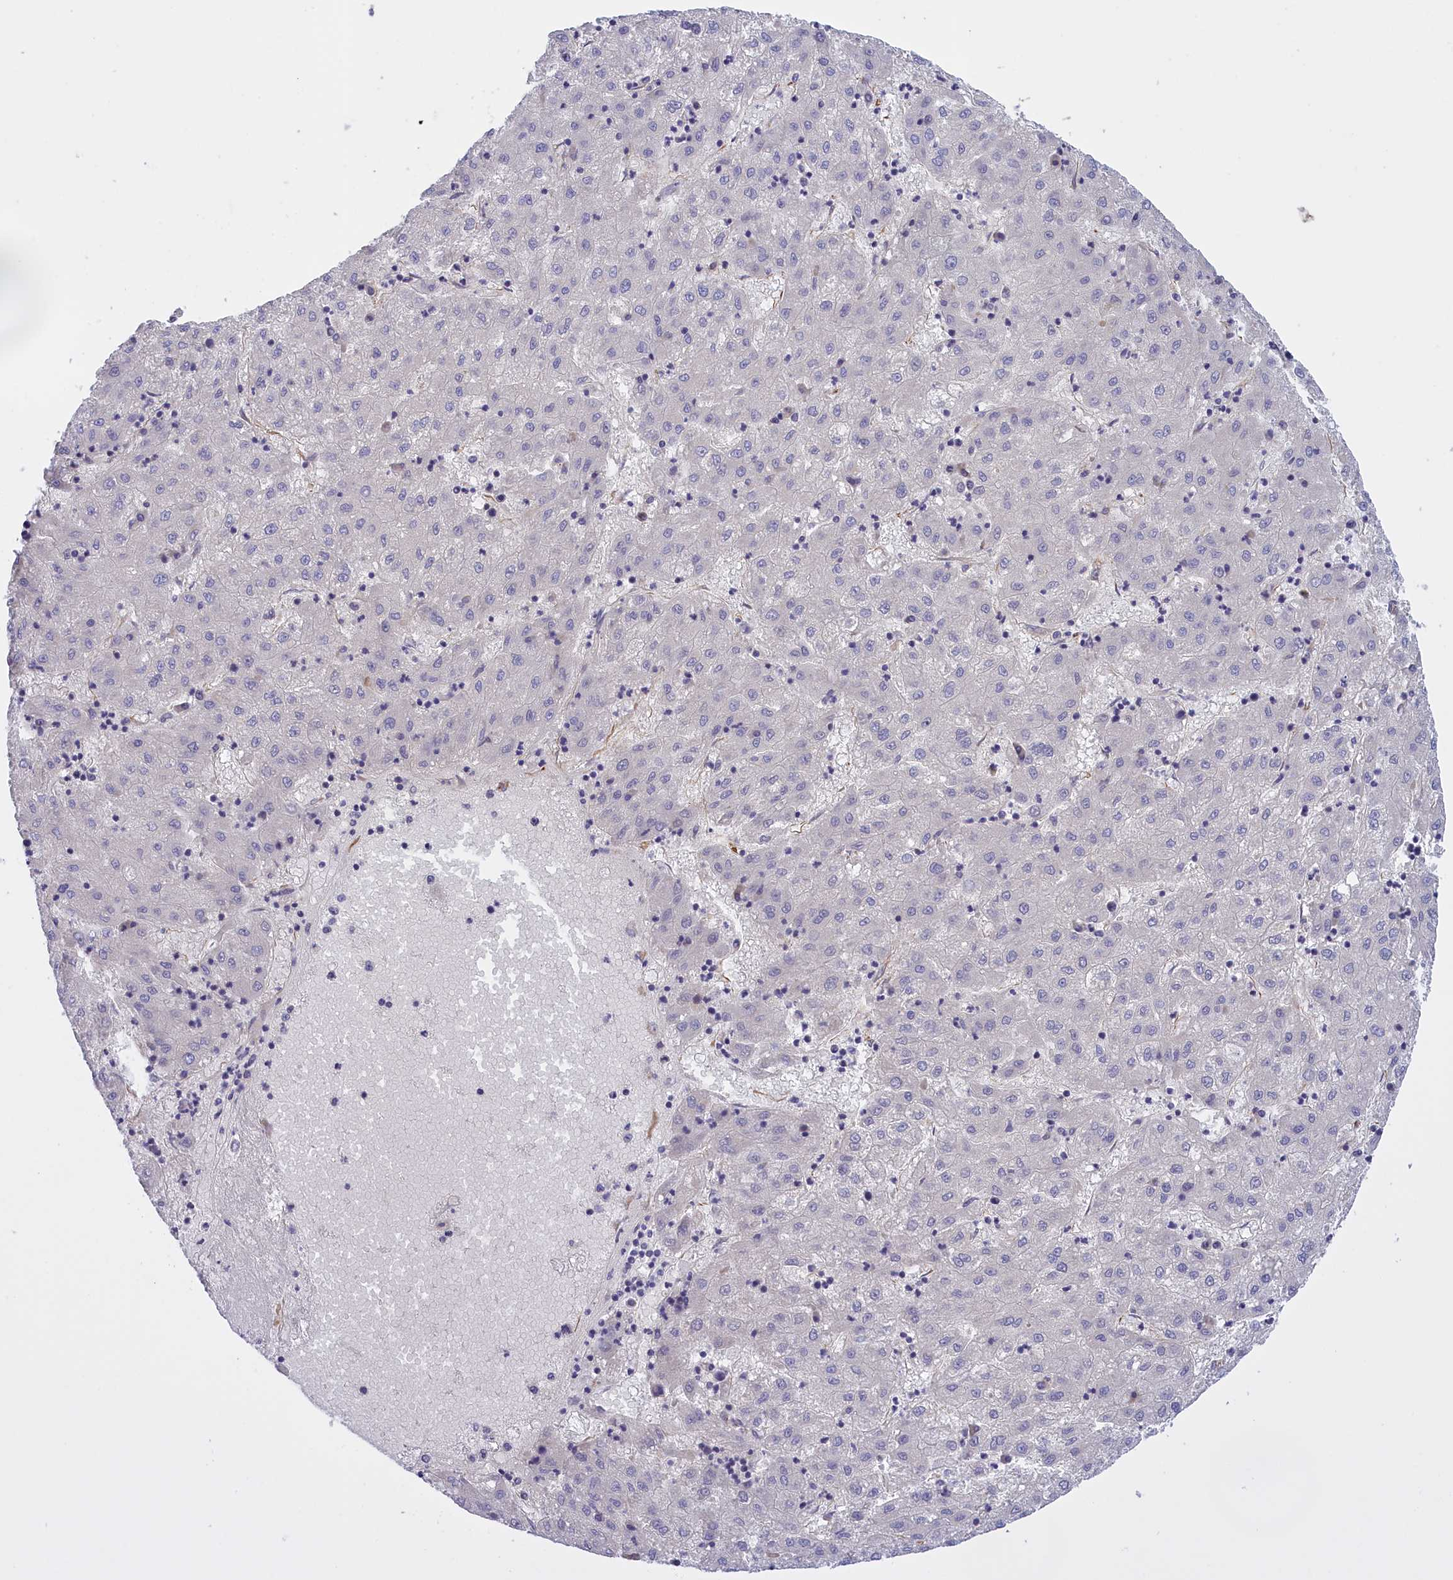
{"staining": {"intensity": "negative", "quantity": "none", "location": "none"}, "tissue": "liver cancer", "cell_type": "Tumor cells", "image_type": "cancer", "snomed": [{"axis": "morphology", "description": "Carcinoma, Hepatocellular, NOS"}, {"axis": "topography", "description": "Liver"}], "caption": "Tumor cells show no significant protein staining in liver cancer (hepatocellular carcinoma). Nuclei are stained in blue.", "gene": "FAM149B1", "patient": {"sex": "male", "age": 72}}